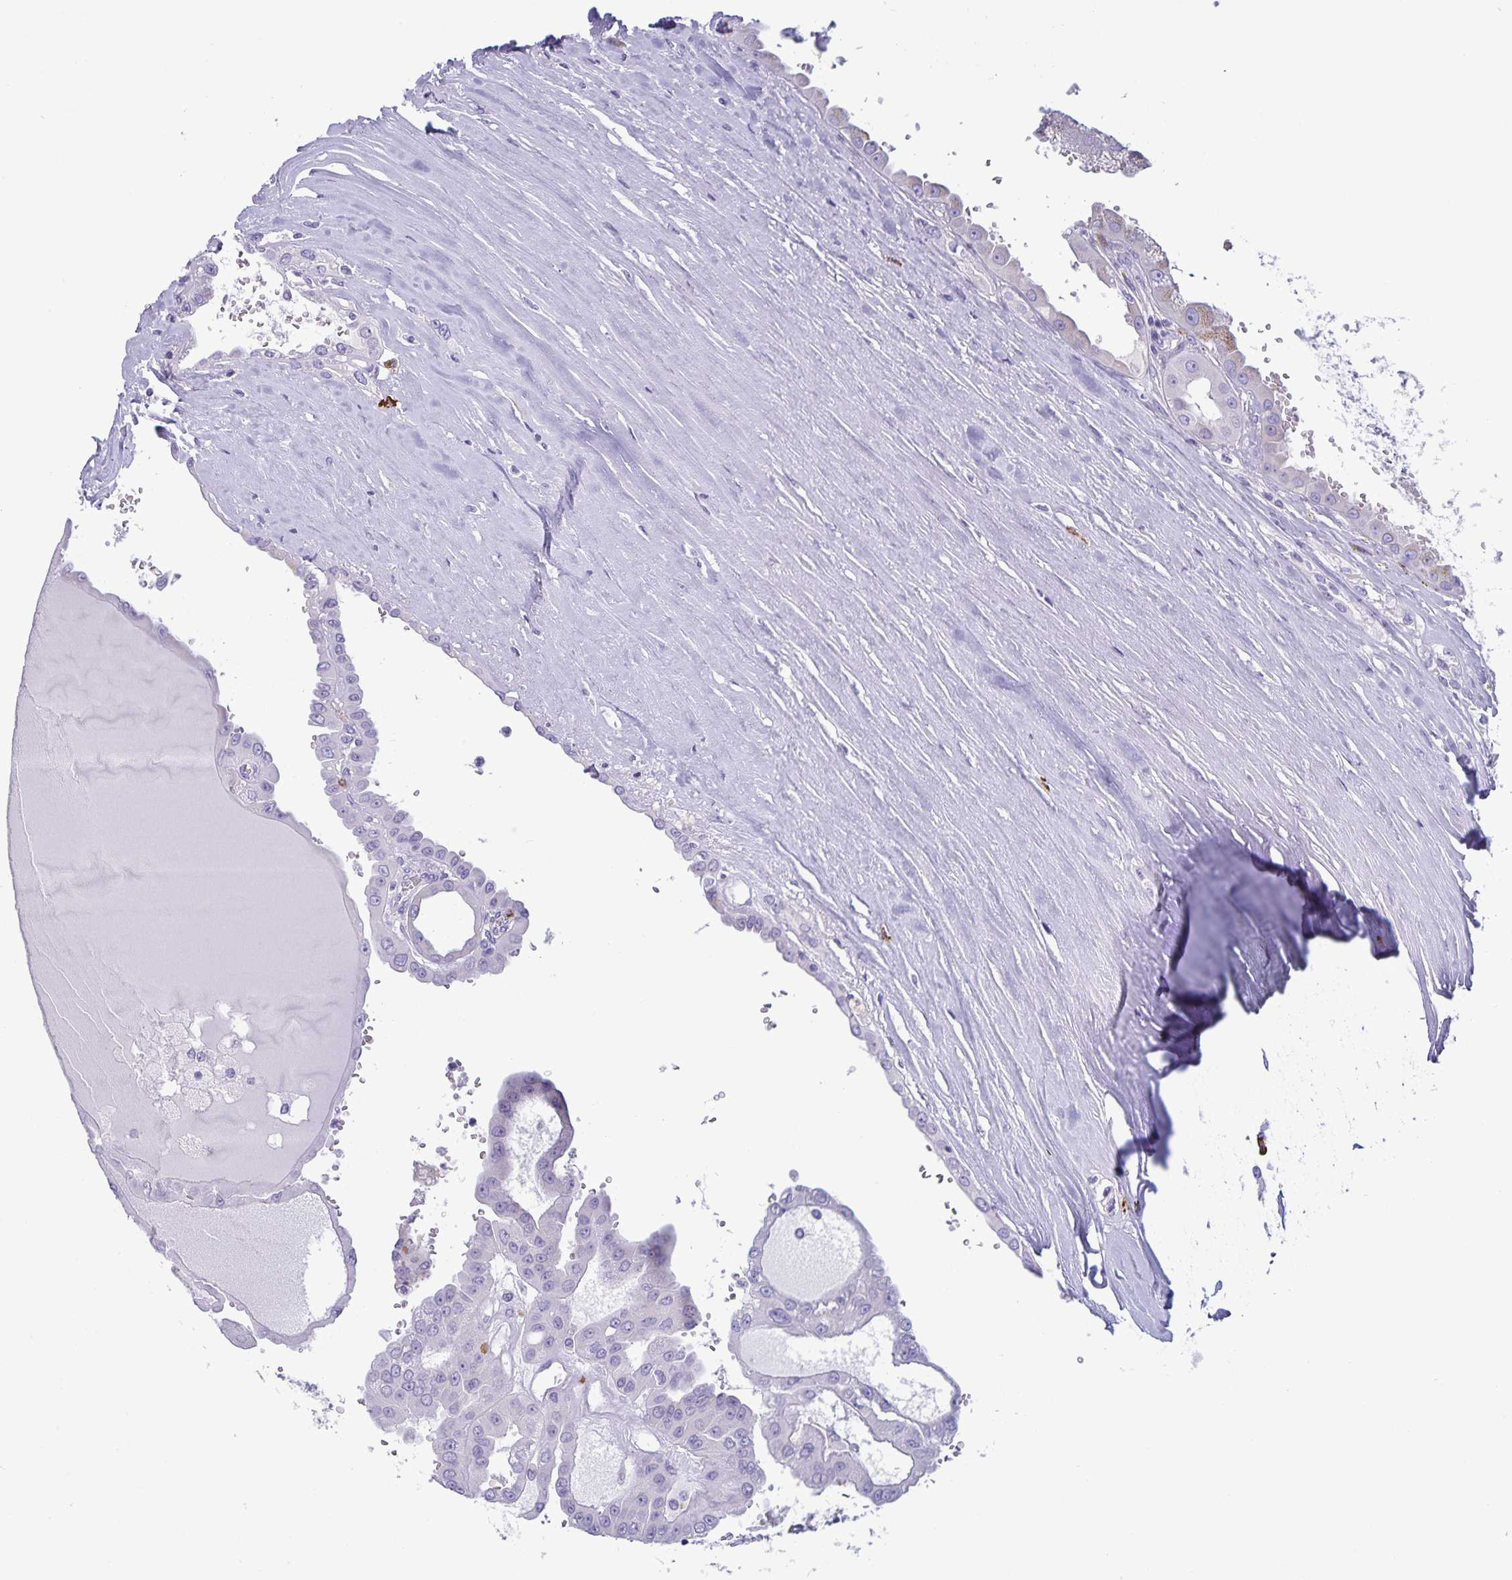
{"staining": {"intensity": "negative", "quantity": "none", "location": "none"}, "tissue": "renal cancer", "cell_type": "Tumor cells", "image_type": "cancer", "snomed": [{"axis": "morphology", "description": "Adenocarcinoma, NOS"}, {"axis": "topography", "description": "Kidney"}], "caption": "The image reveals no significant positivity in tumor cells of adenocarcinoma (renal).", "gene": "IBTK", "patient": {"sex": "male", "age": 58}}